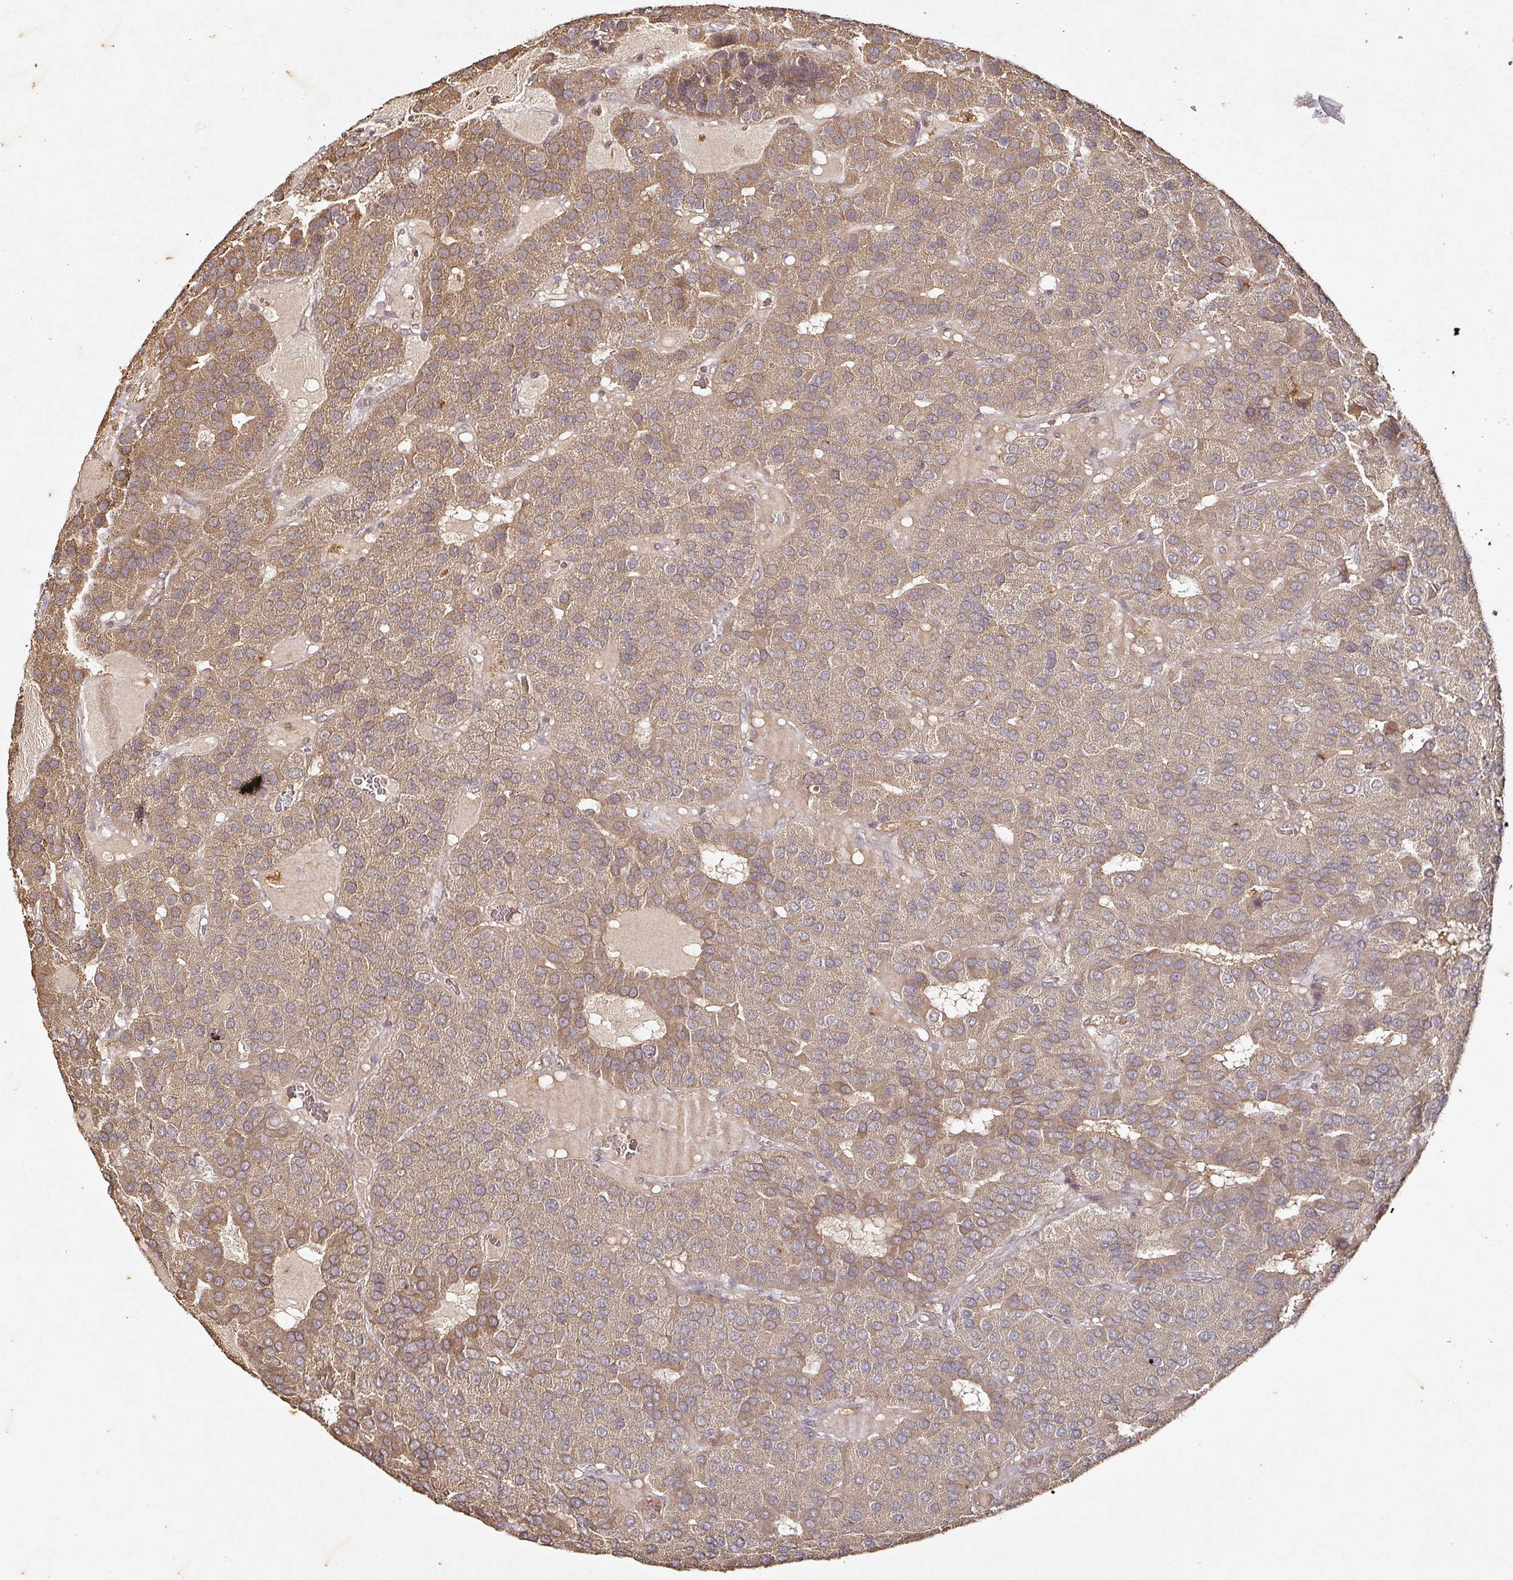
{"staining": {"intensity": "moderate", "quantity": ">75%", "location": "cytoplasmic/membranous"}, "tissue": "parathyroid gland", "cell_type": "Glandular cells", "image_type": "normal", "snomed": [{"axis": "morphology", "description": "Normal tissue, NOS"}, {"axis": "morphology", "description": "Adenoma, NOS"}, {"axis": "topography", "description": "Parathyroid gland"}], "caption": "Moderate cytoplasmic/membranous protein expression is identified in about >75% of glandular cells in parathyroid gland.", "gene": "CAPN5", "patient": {"sex": "female", "age": 86}}